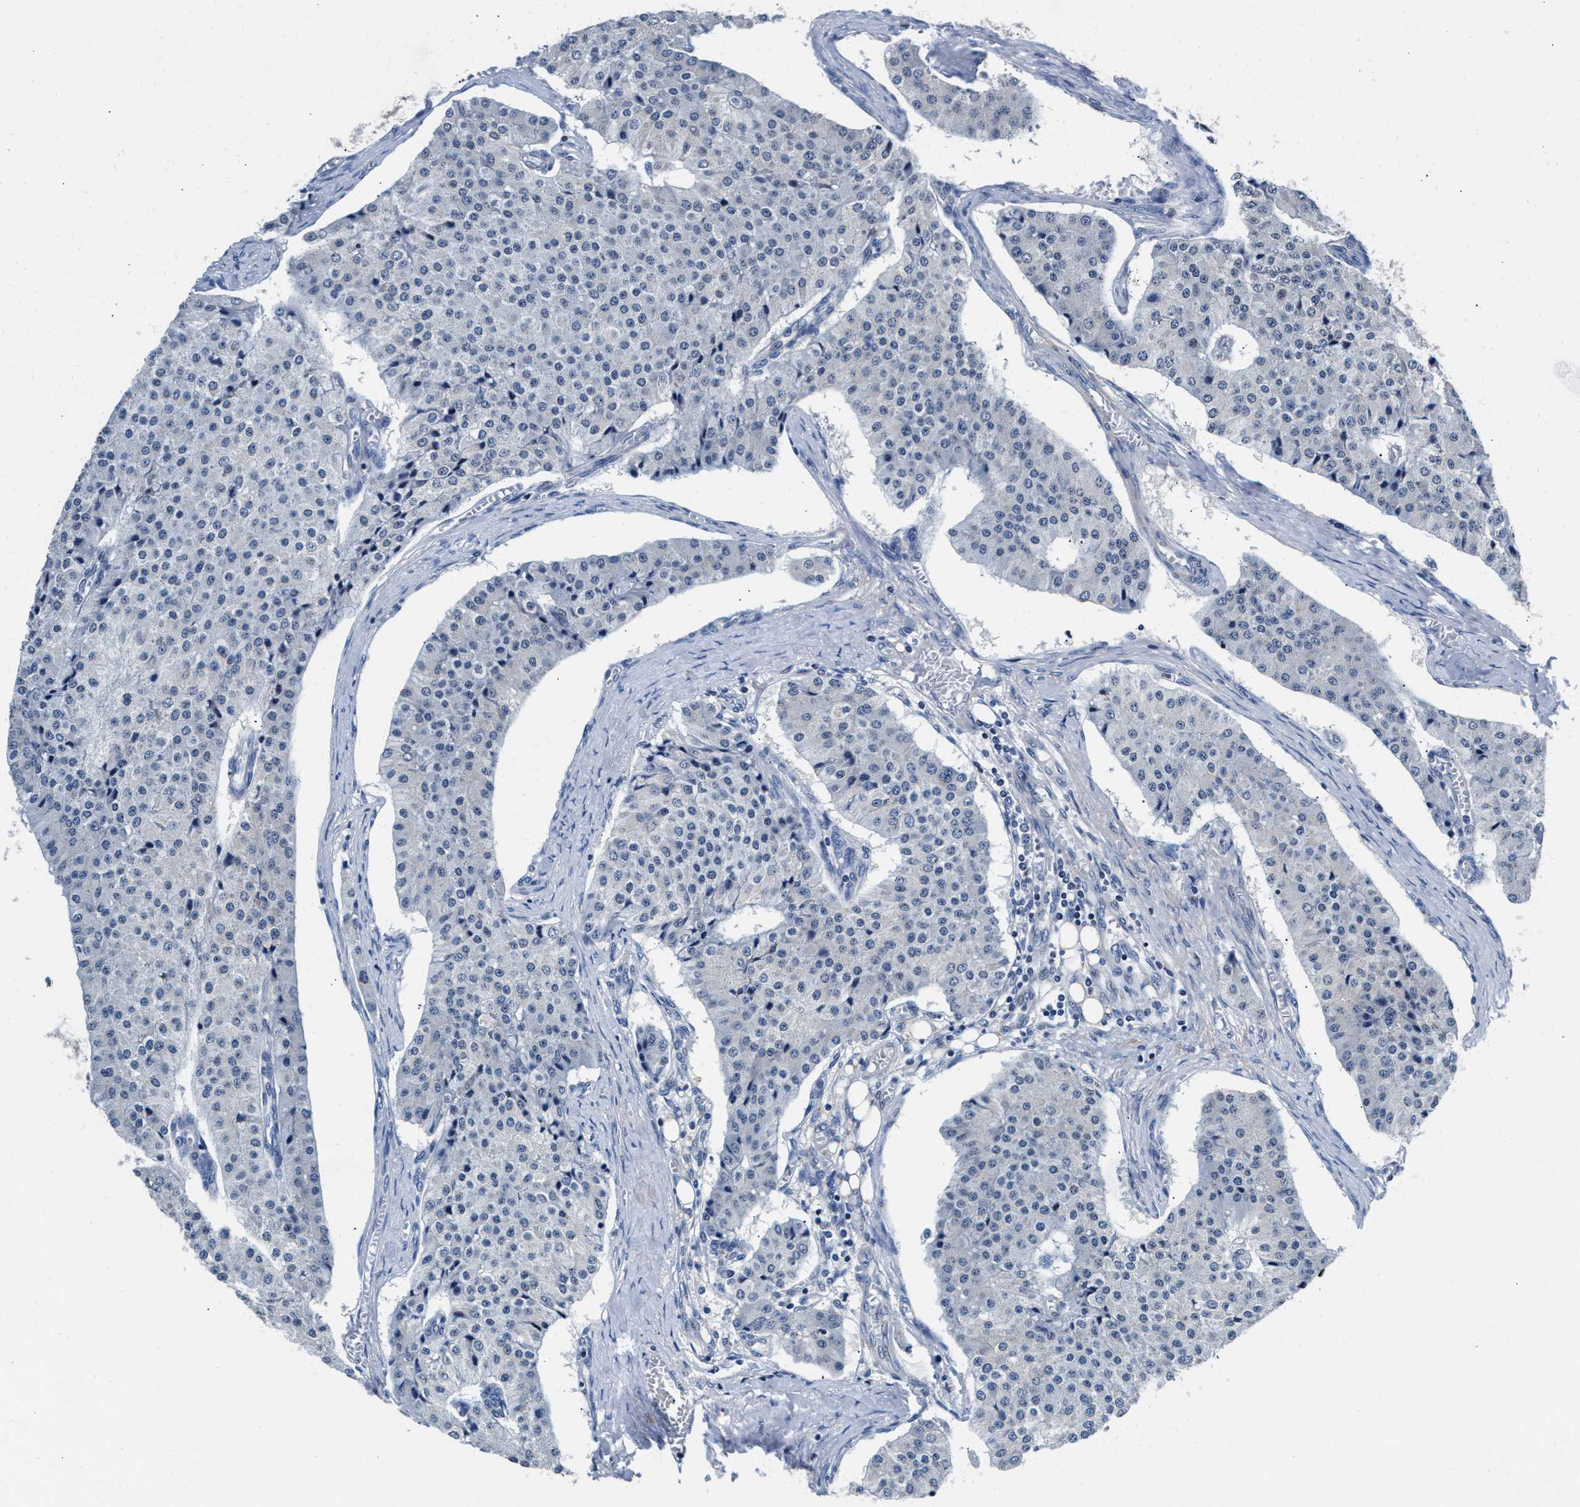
{"staining": {"intensity": "negative", "quantity": "none", "location": "none"}, "tissue": "carcinoid", "cell_type": "Tumor cells", "image_type": "cancer", "snomed": [{"axis": "morphology", "description": "Carcinoid, malignant, NOS"}, {"axis": "topography", "description": "Colon"}], "caption": "The photomicrograph demonstrates no staining of tumor cells in carcinoid (malignant). Brightfield microscopy of immunohistochemistry (IHC) stained with DAB (brown) and hematoxylin (blue), captured at high magnification.", "gene": "MYH3", "patient": {"sex": "female", "age": 52}}